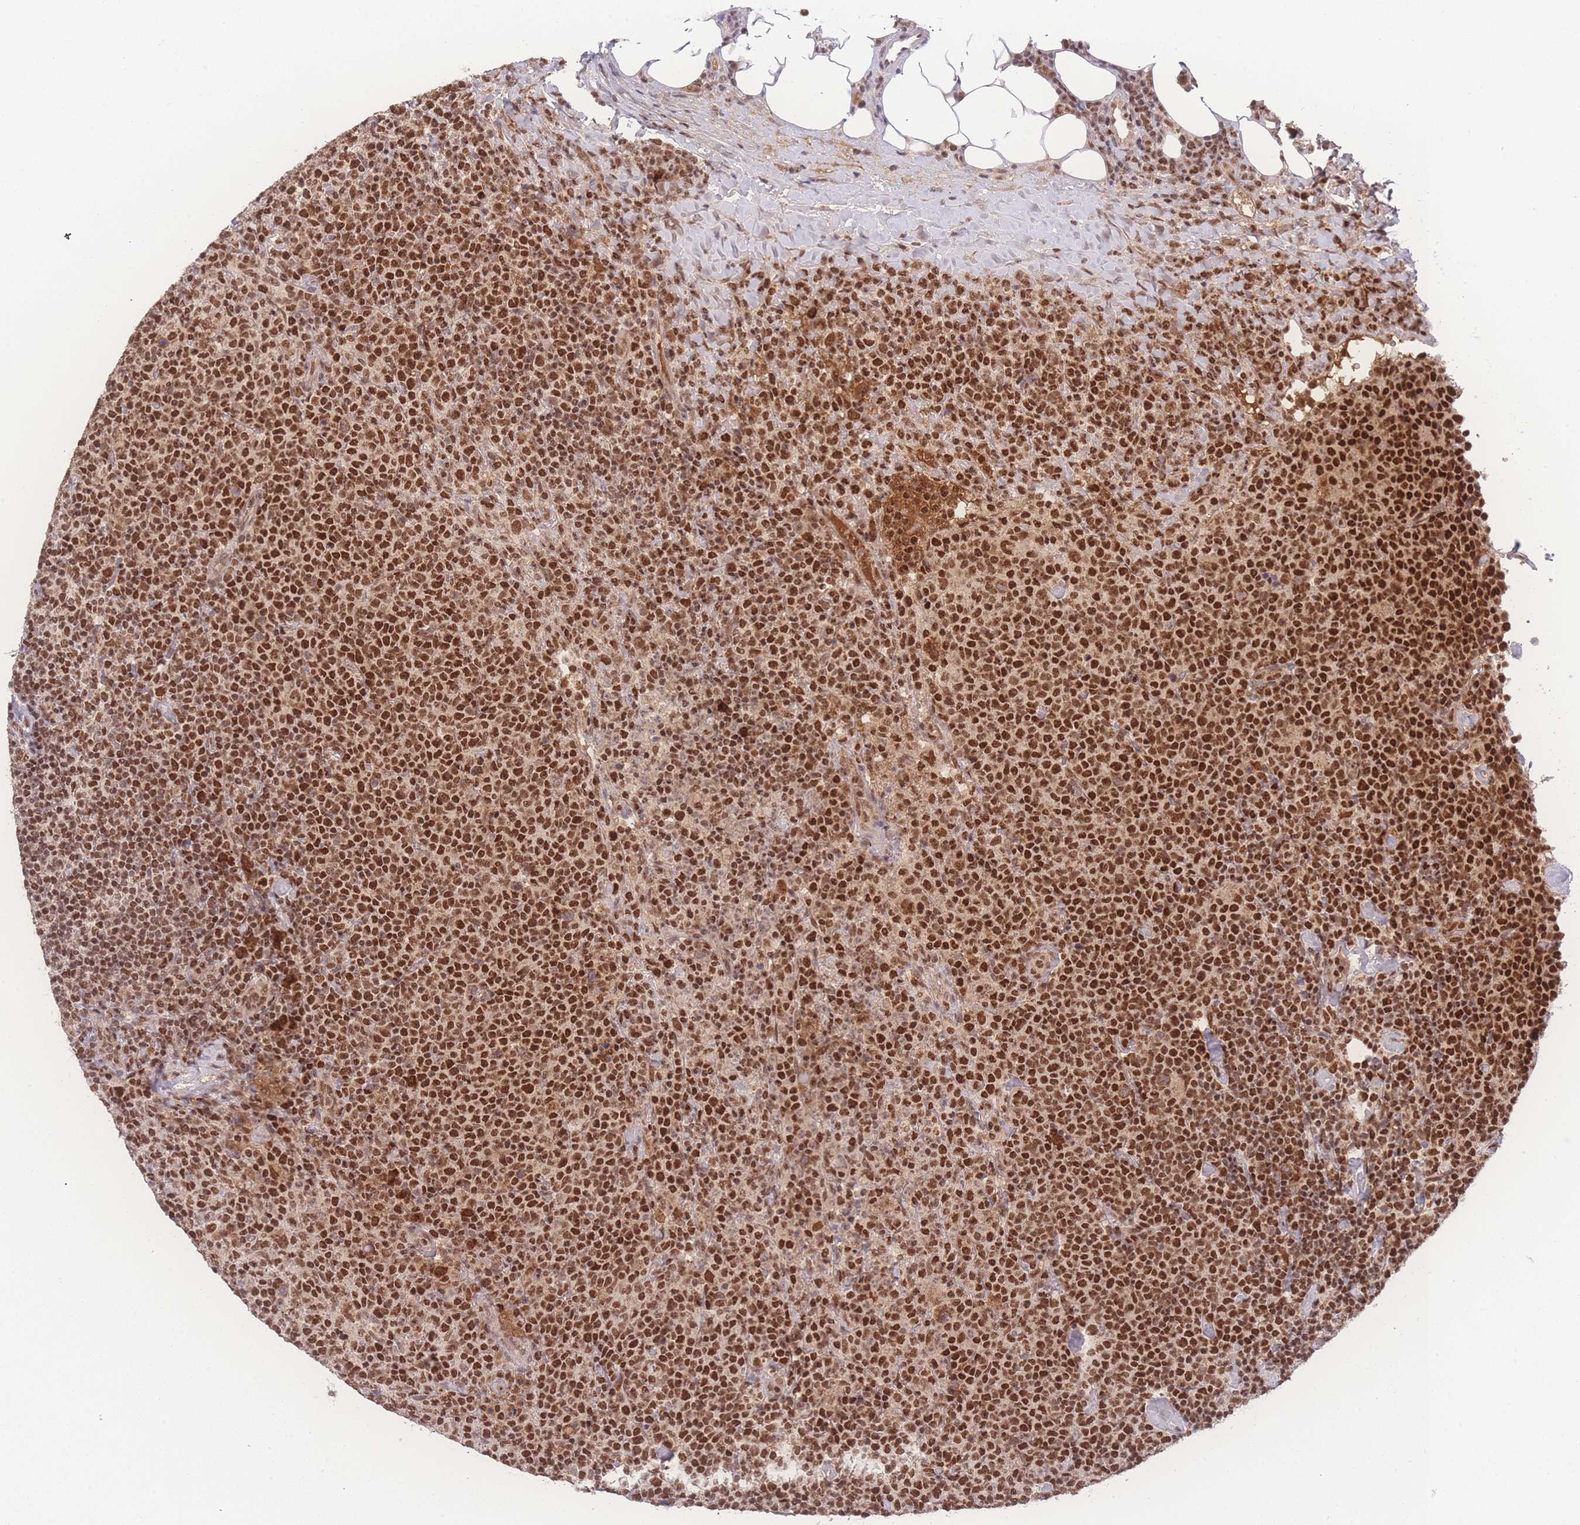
{"staining": {"intensity": "strong", "quantity": ">75%", "location": "nuclear"}, "tissue": "lymphoma", "cell_type": "Tumor cells", "image_type": "cancer", "snomed": [{"axis": "morphology", "description": "Malignant lymphoma, non-Hodgkin's type, High grade"}, {"axis": "topography", "description": "Lymph node"}], "caption": "High-grade malignant lymphoma, non-Hodgkin's type stained with a protein marker shows strong staining in tumor cells.", "gene": "RAVER1", "patient": {"sex": "male", "age": 61}}